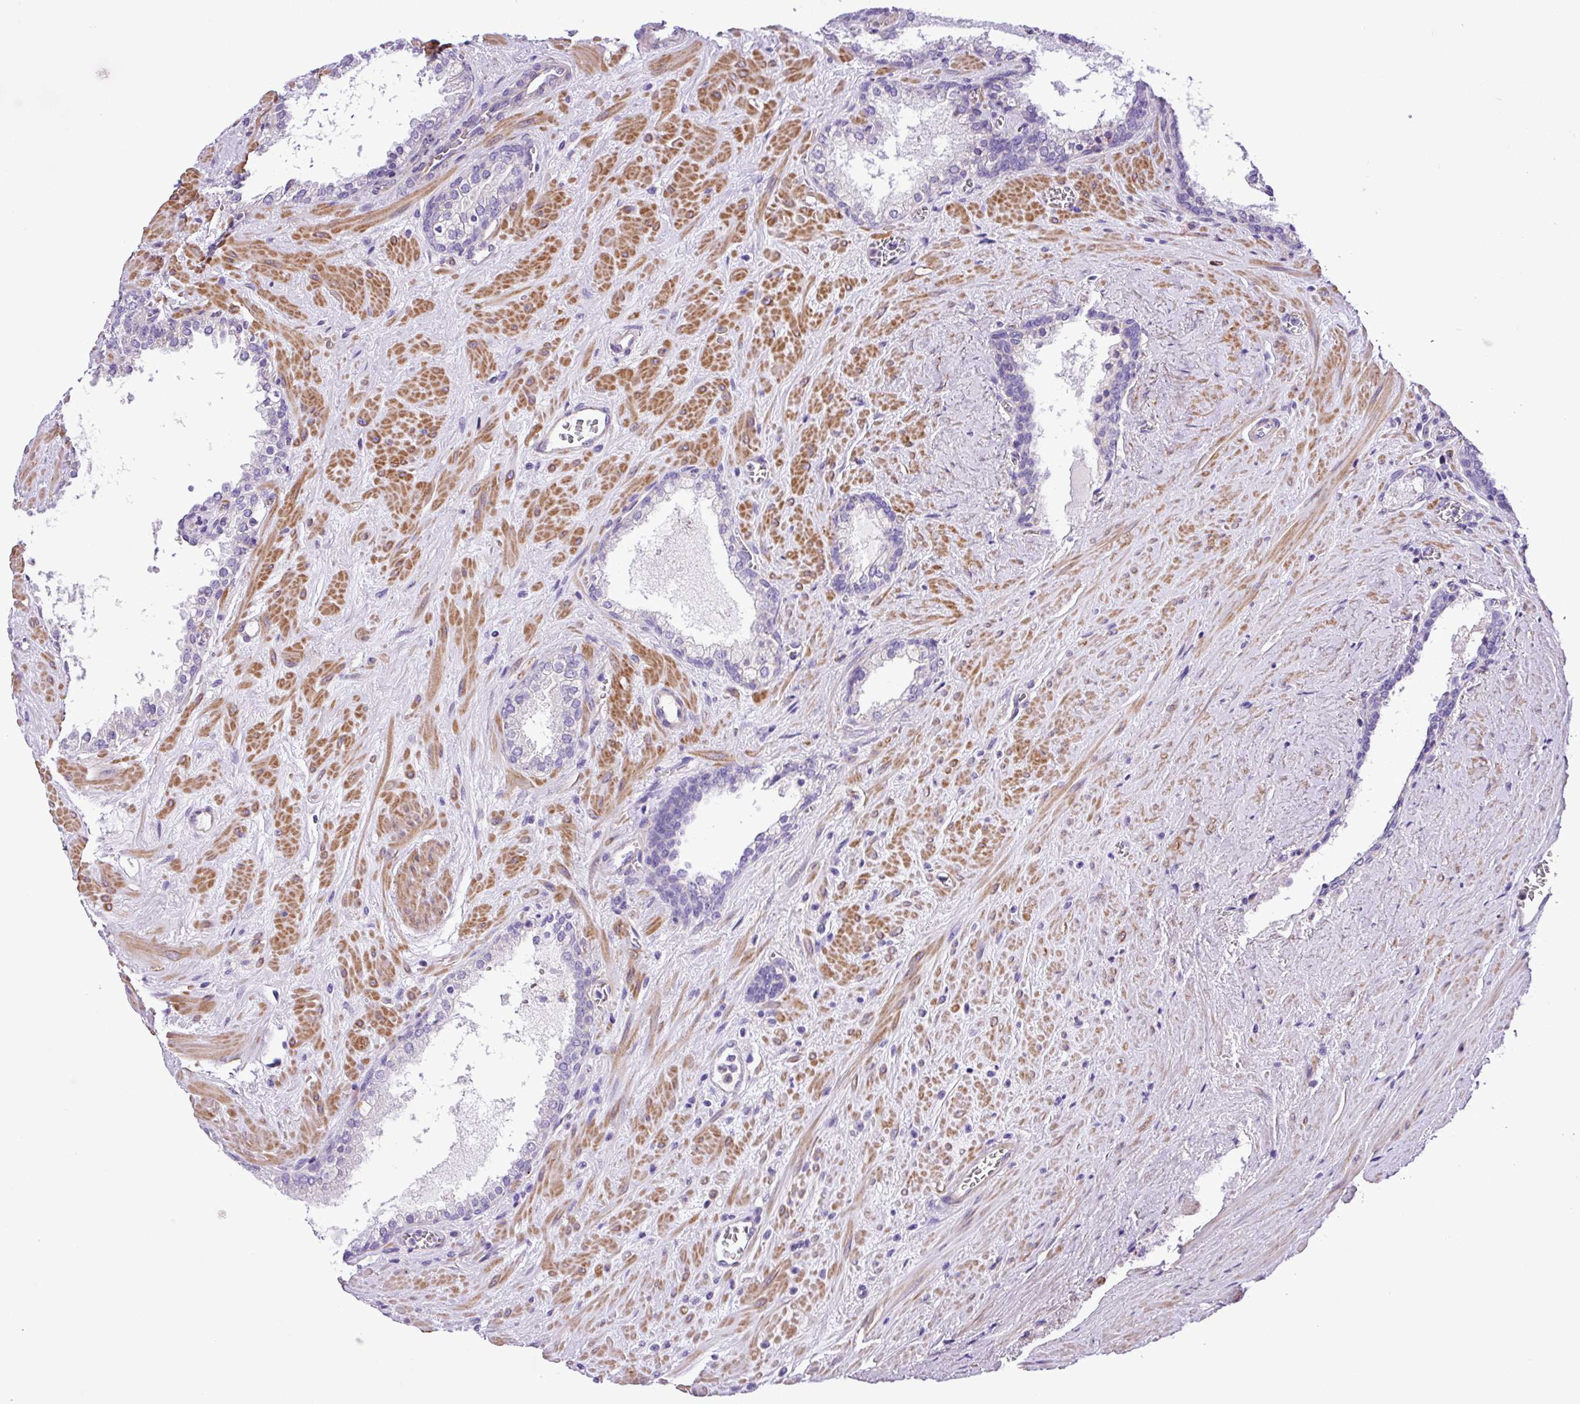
{"staining": {"intensity": "negative", "quantity": "none", "location": "none"}, "tissue": "prostate cancer", "cell_type": "Tumor cells", "image_type": "cancer", "snomed": [{"axis": "morphology", "description": "Adenocarcinoma, High grade"}, {"axis": "topography", "description": "Prostate"}], "caption": "An IHC micrograph of prostate cancer is shown. There is no staining in tumor cells of prostate cancer.", "gene": "C11orf91", "patient": {"sex": "male", "age": 64}}